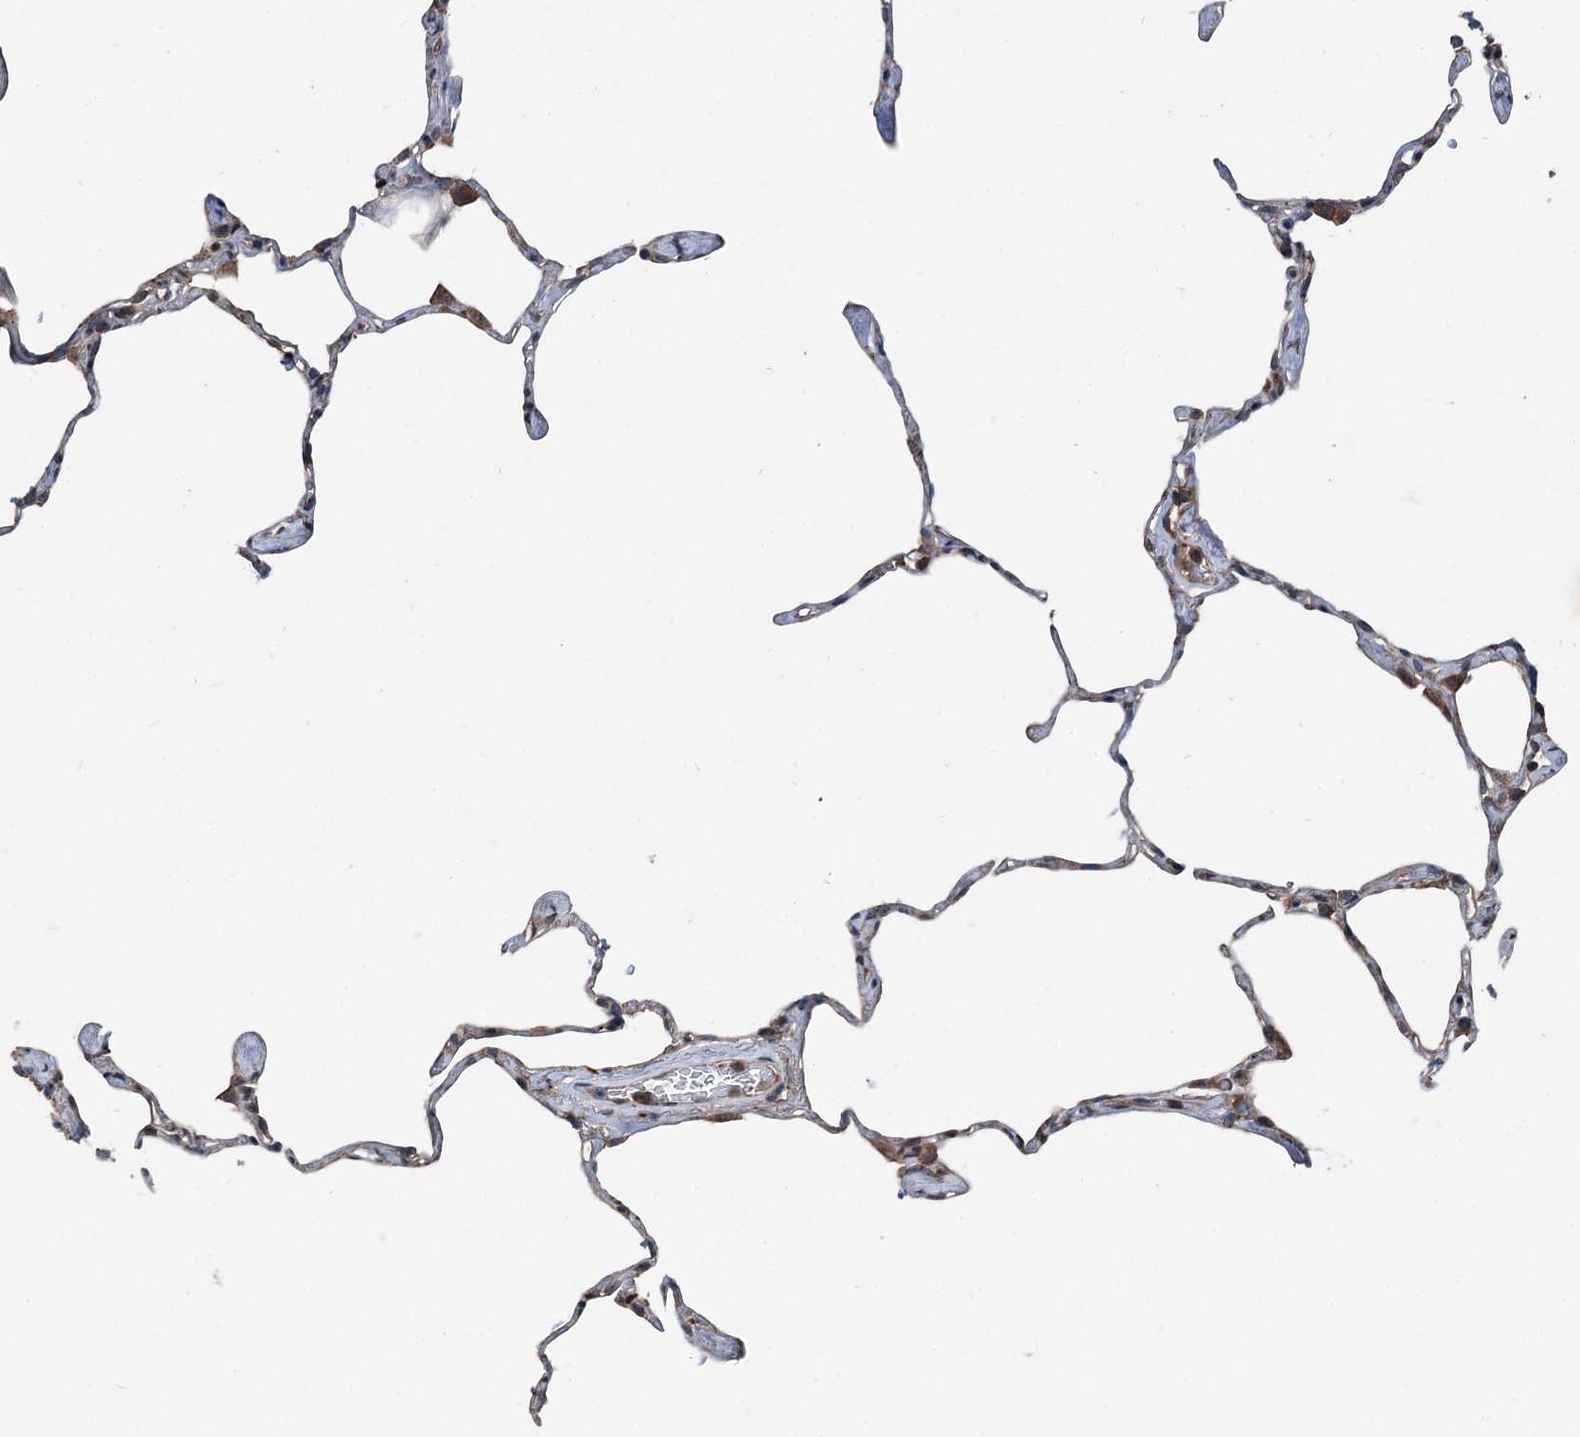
{"staining": {"intensity": "moderate", "quantity": "25%-75%", "location": "cytoplasmic/membranous"}, "tissue": "lung", "cell_type": "Alveolar cells", "image_type": "normal", "snomed": [{"axis": "morphology", "description": "Normal tissue, NOS"}, {"axis": "topography", "description": "Lung"}], "caption": "Lung stained for a protein (brown) demonstrates moderate cytoplasmic/membranous positive positivity in approximately 25%-75% of alveolar cells.", "gene": "DDIAS", "patient": {"sex": "male", "age": 65}}